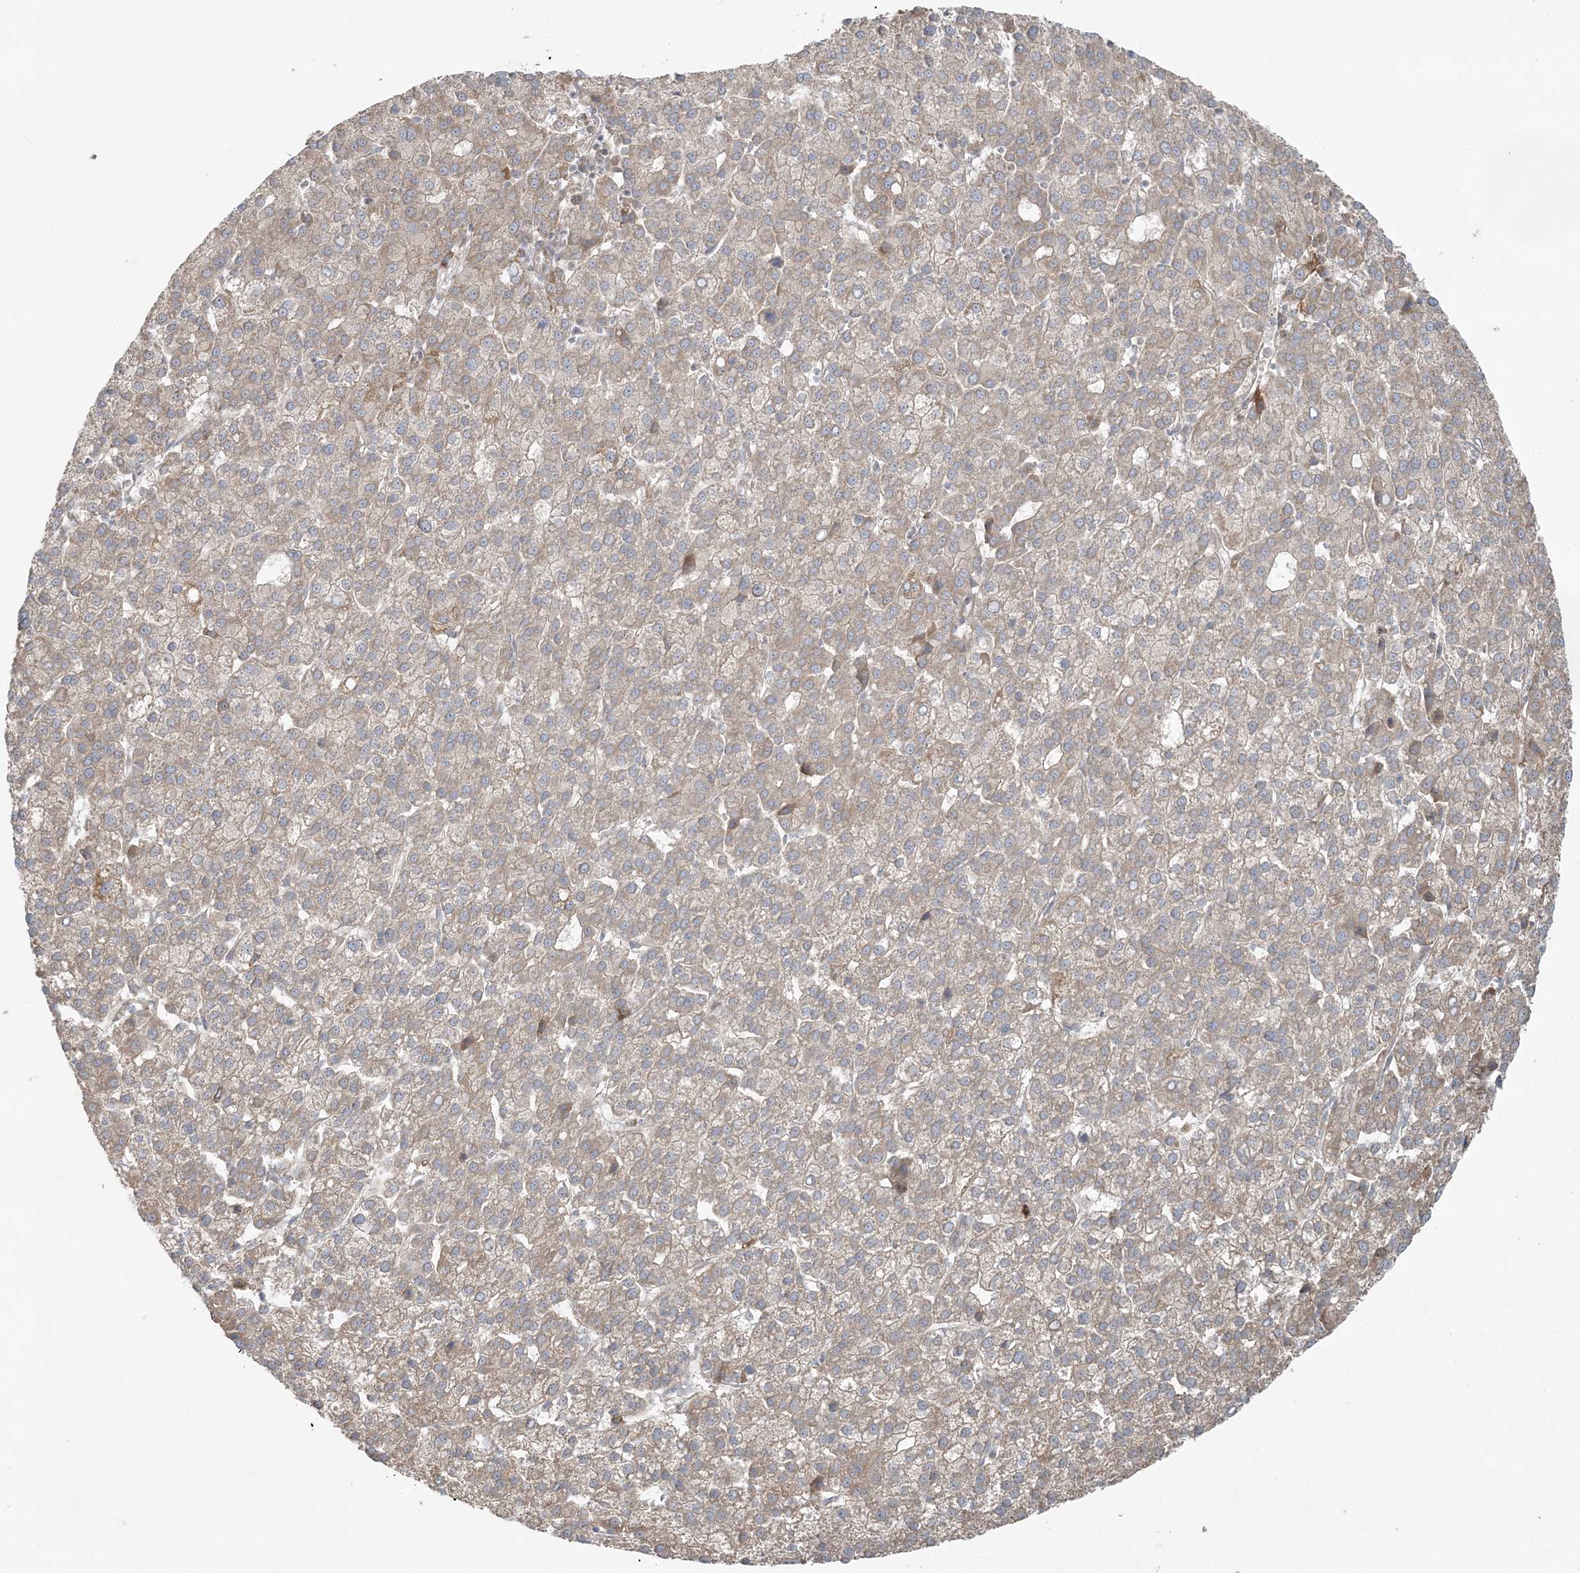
{"staining": {"intensity": "weak", "quantity": ">75%", "location": "cytoplasmic/membranous"}, "tissue": "liver cancer", "cell_type": "Tumor cells", "image_type": "cancer", "snomed": [{"axis": "morphology", "description": "Carcinoma, Hepatocellular, NOS"}, {"axis": "topography", "description": "Liver"}], "caption": "Immunohistochemical staining of human liver cancer (hepatocellular carcinoma) exhibits weak cytoplasmic/membranous protein staining in about >75% of tumor cells. The staining is performed using DAB (3,3'-diaminobenzidine) brown chromogen to label protein expression. The nuclei are counter-stained blue using hematoxylin.", "gene": "ZNF263", "patient": {"sex": "female", "age": 58}}